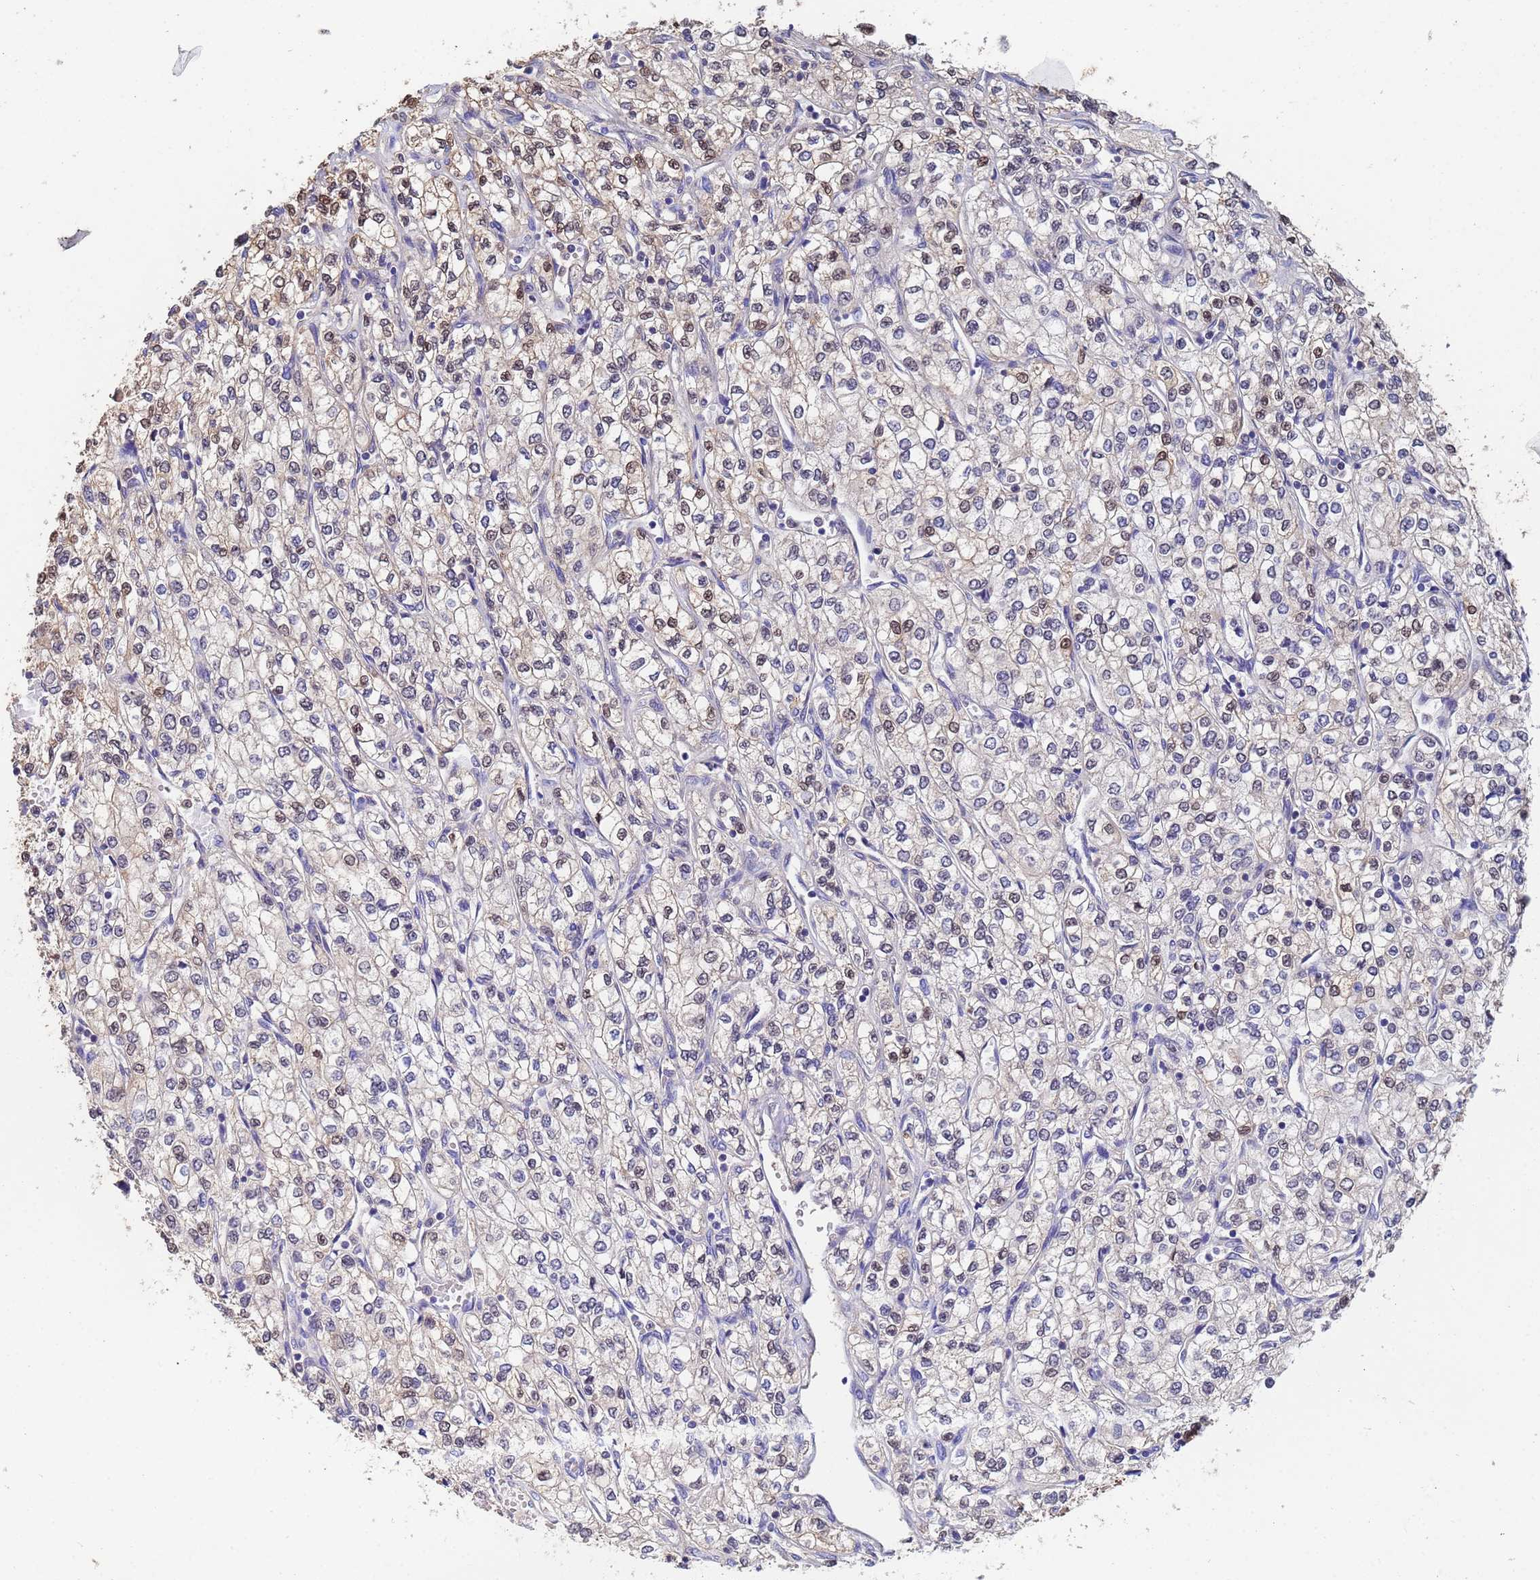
{"staining": {"intensity": "moderate", "quantity": "<25%", "location": "cytoplasmic/membranous,nuclear"}, "tissue": "renal cancer", "cell_type": "Tumor cells", "image_type": "cancer", "snomed": [{"axis": "morphology", "description": "Adenocarcinoma, NOS"}, {"axis": "topography", "description": "Kidney"}], "caption": "Adenocarcinoma (renal) was stained to show a protein in brown. There is low levels of moderate cytoplasmic/membranous and nuclear positivity in approximately <25% of tumor cells.", "gene": "FAM25A", "patient": {"sex": "male", "age": 80}}